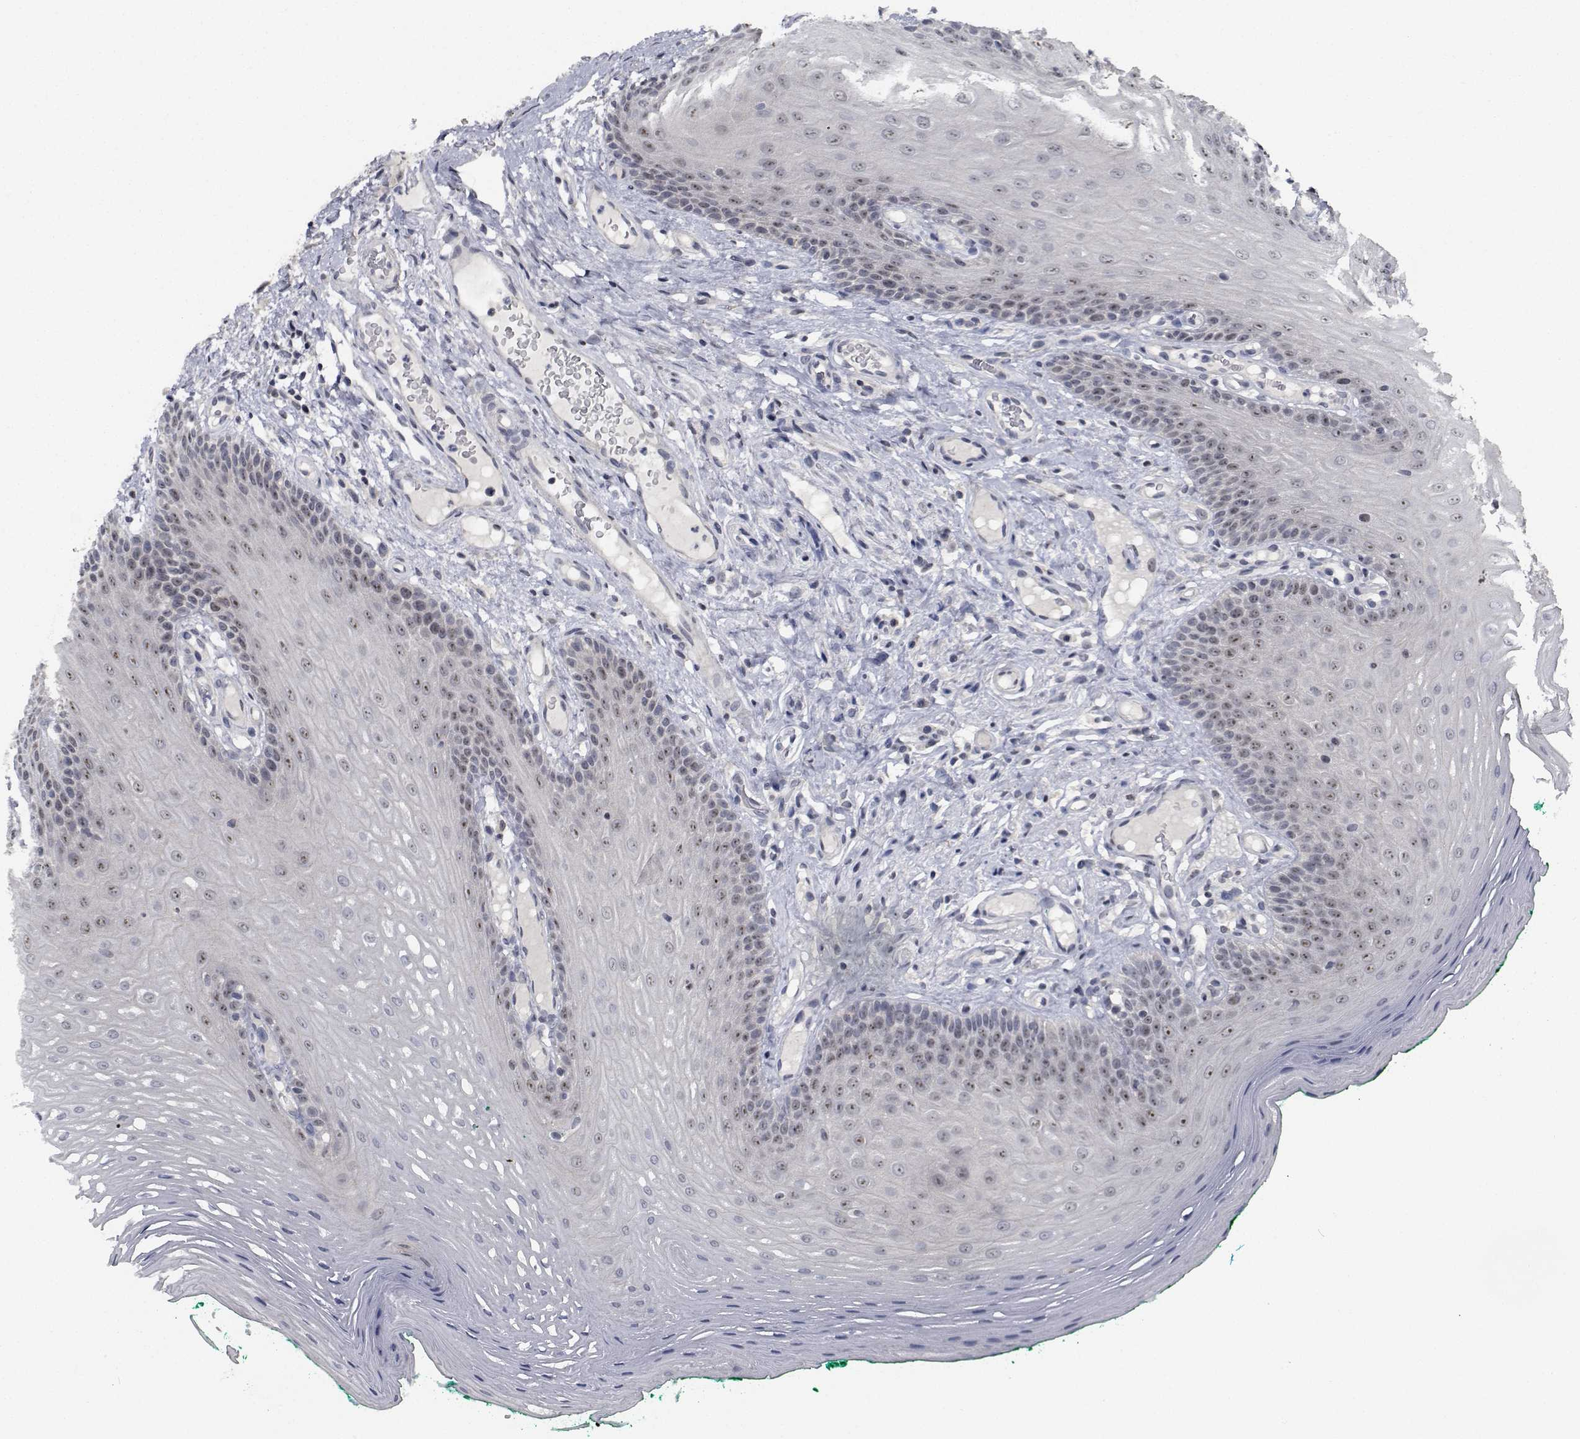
{"staining": {"intensity": "moderate", "quantity": "25%-75%", "location": "nuclear"}, "tissue": "oral mucosa", "cell_type": "Squamous epithelial cells", "image_type": "normal", "snomed": [{"axis": "morphology", "description": "Normal tissue, NOS"}, {"axis": "morphology", "description": "Squamous cell carcinoma, NOS"}, {"axis": "topography", "description": "Oral tissue"}, {"axis": "topography", "description": "Head-Neck"}], "caption": "Oral mucosa stained for a protein shows moderate nuclear positivity in squamous epithelial cells.", "gene": "NVL", "patient": {"sex": "male", "age": 78}}